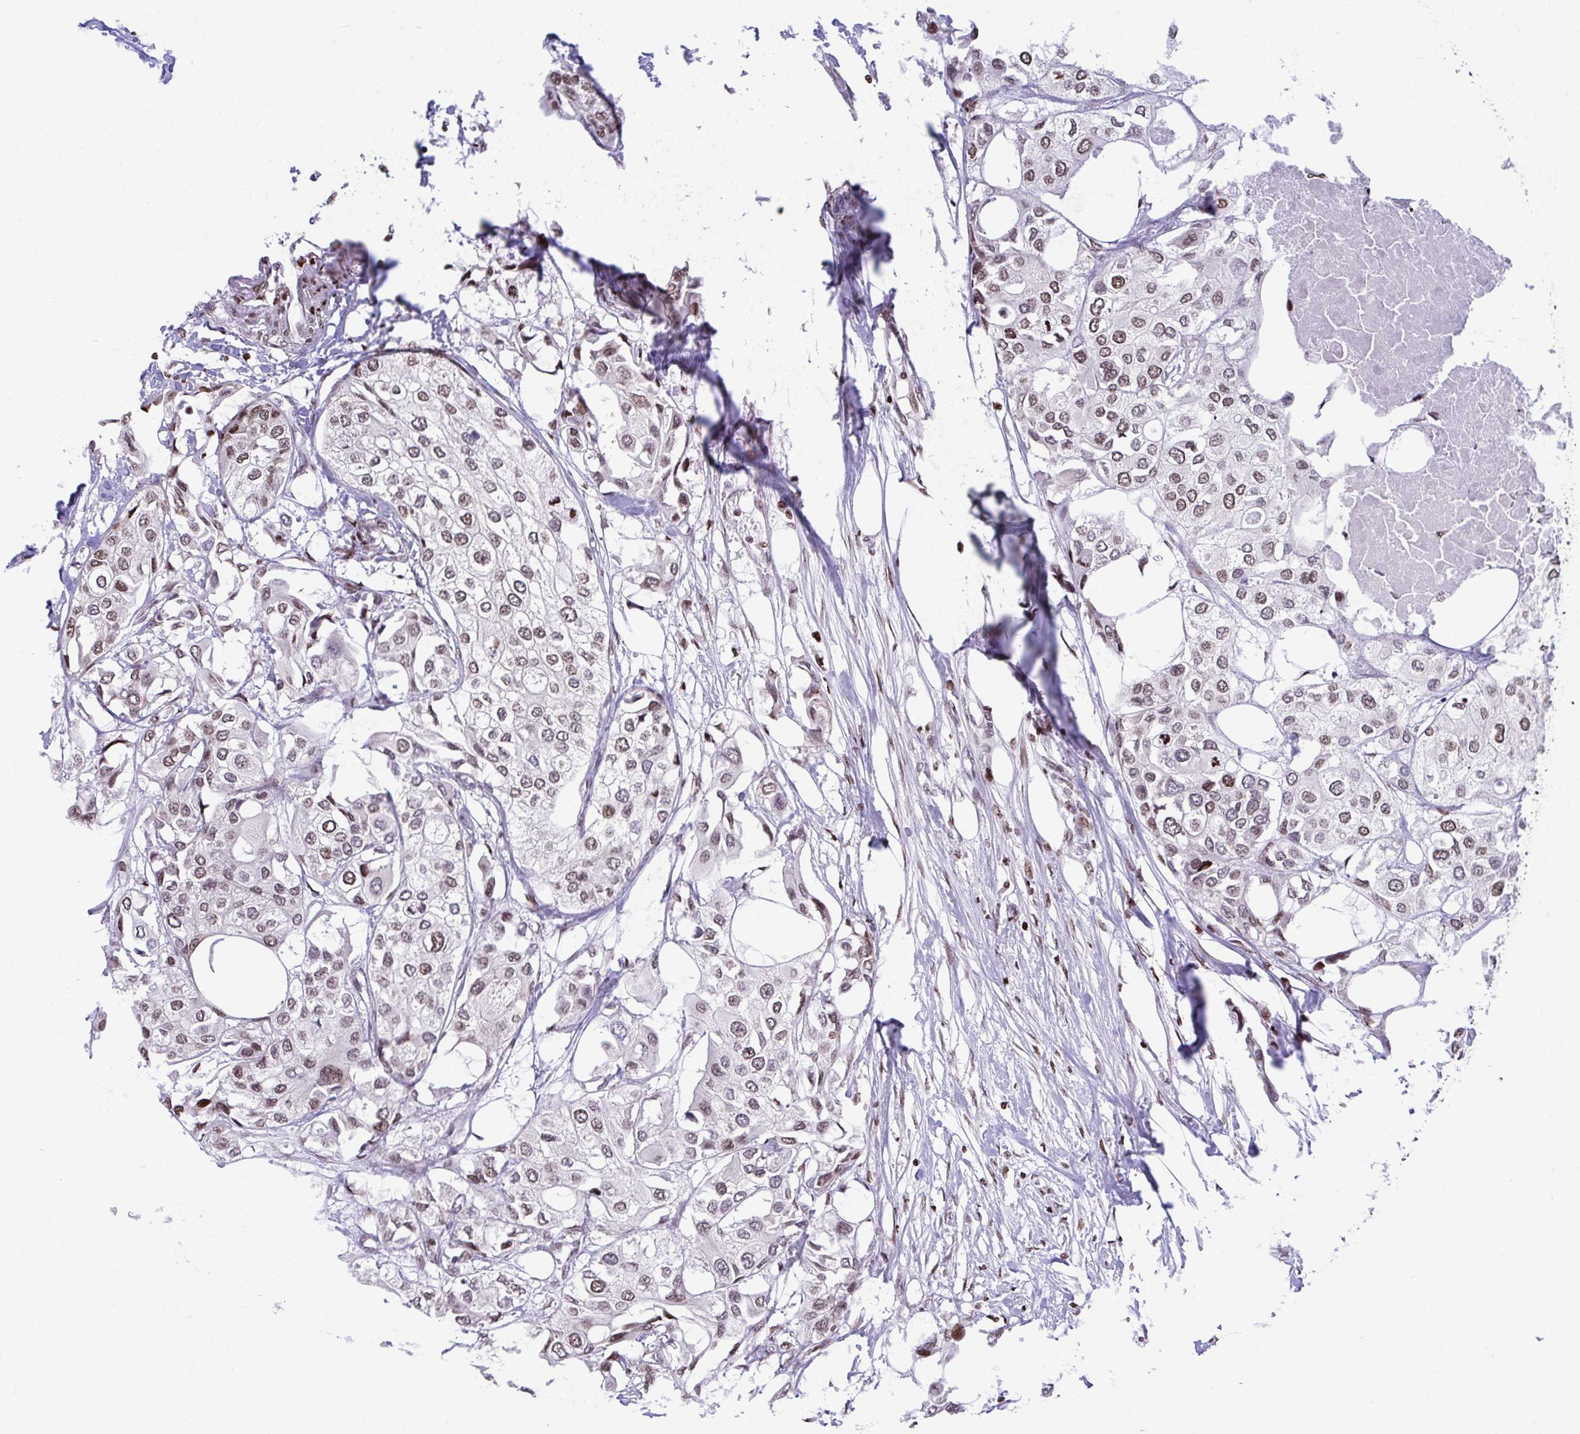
{"staining": {"intensity": "moderate", "quantity": ">75%", "location": "nuclear"}, "tissue": "urothelial cancer", "cell_type": "Tumor cells", "image_type": "cancer", "snomed": [{"axis": "morphology", "description": "Urothelial carcinoma, High grade"}, {"axis": "topography", "description": "Urinary bladder"}], "caption": "Urothelial cancer stained with immunohistochemistry (IHC) shows moderate nuclear positivity in approximately >75% of tumor cells. Using DAB (brown) and hematoxylin (blue) stains, captured at high magnification using brightfield microscopy.", "gene": "RAPGEF5", "patient": {"sex": "male", "age": 64}}